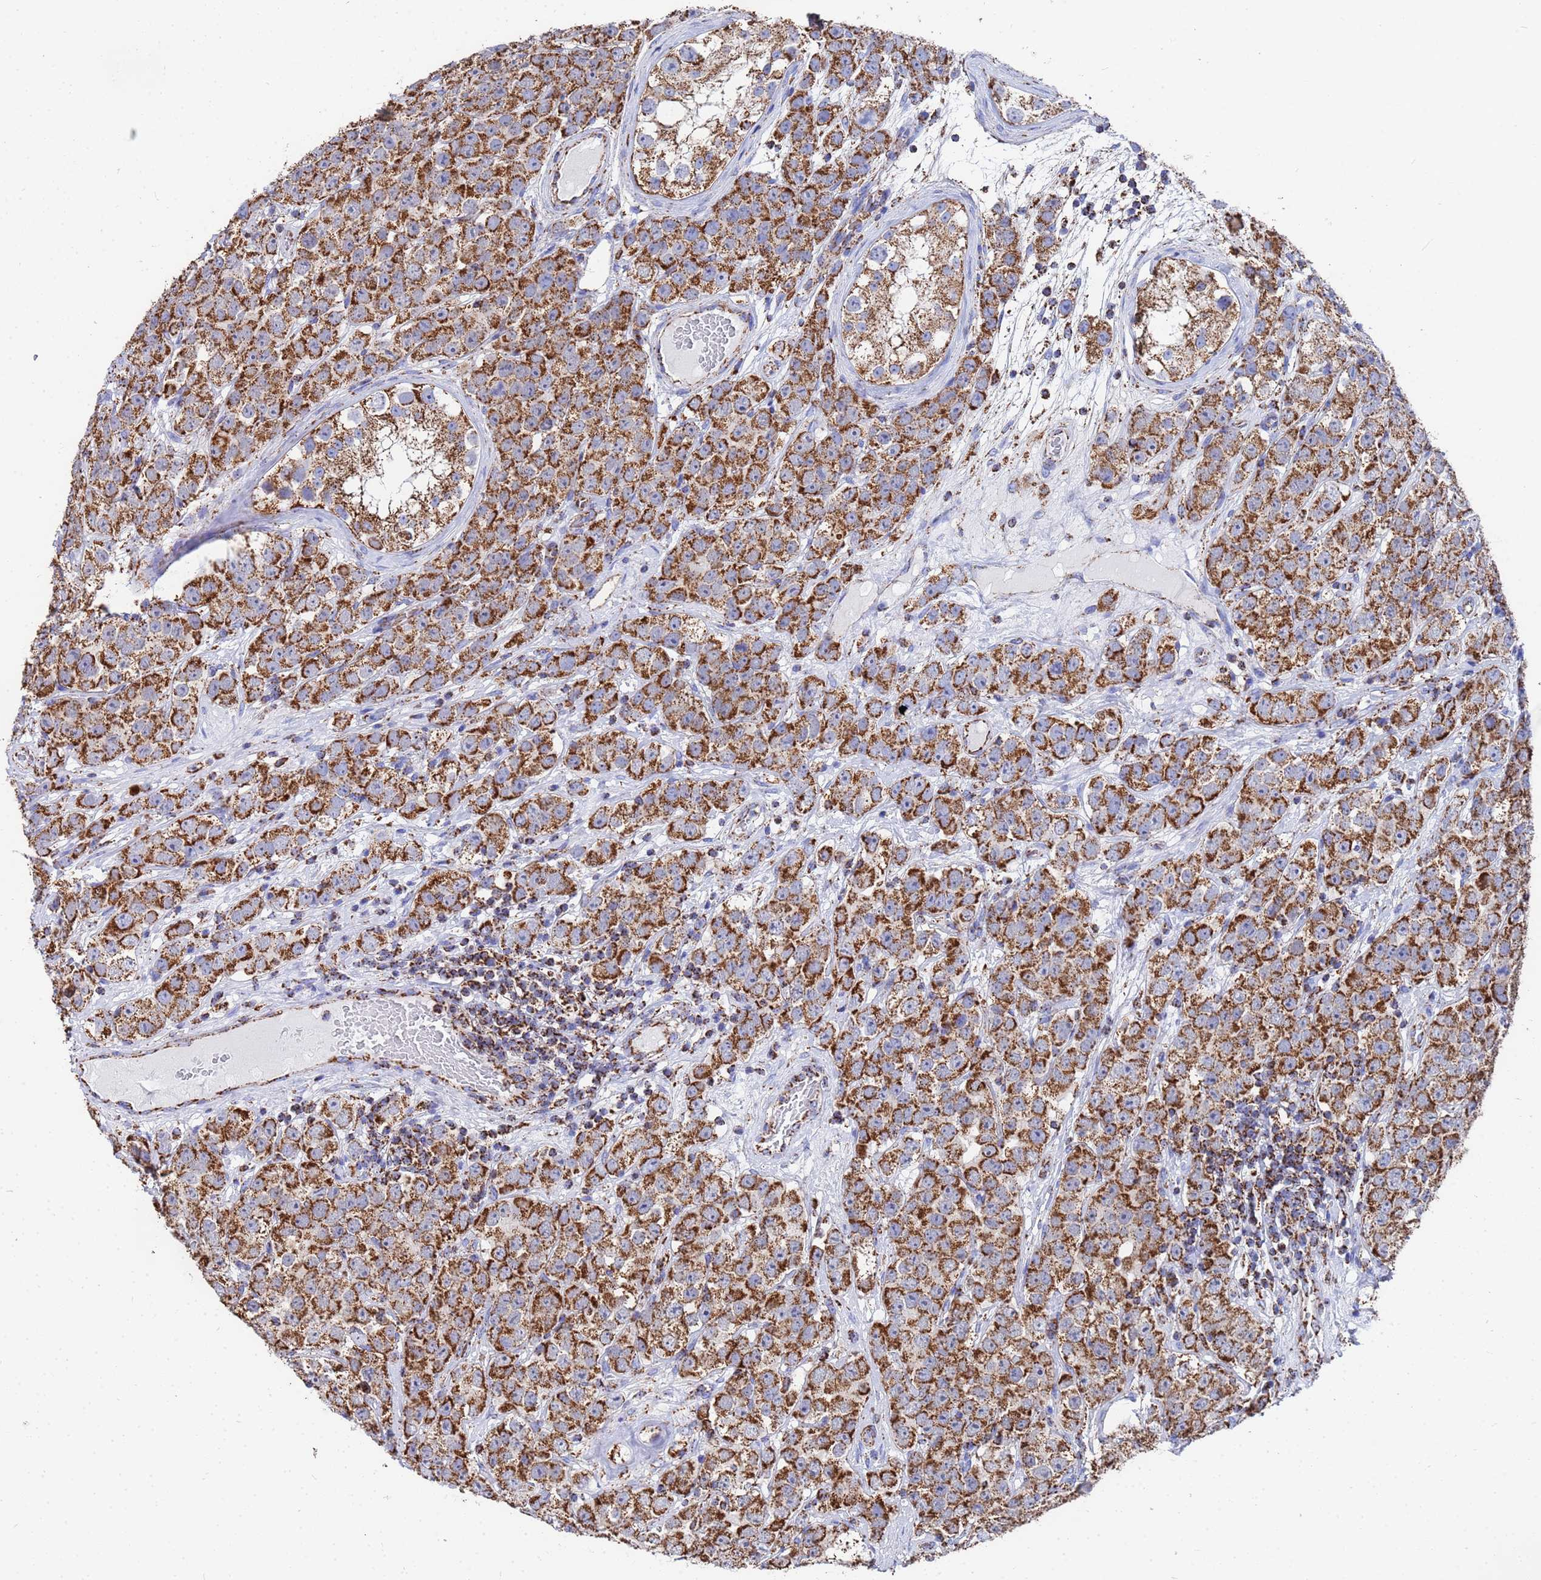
{"staining": {"intensity": "moderate", "quantity": ">75%", "location": "cytoplasmic/membranous"}, "tissue": "testis cancer", "cell_type": "Tumor cells", "image_type": "cancer", "snomed": [{"axis": "morphology", "description": "Seminoma, NOS"}, {"axis": "topography", "description": "Testis"}], "caption": "A brown stain shows moderate cytoplasmic/membranous staining of a protein in testis seminoma tumor cells.", "gene": "GLUD1", "patient": {"sex": "male", "age": 28}}